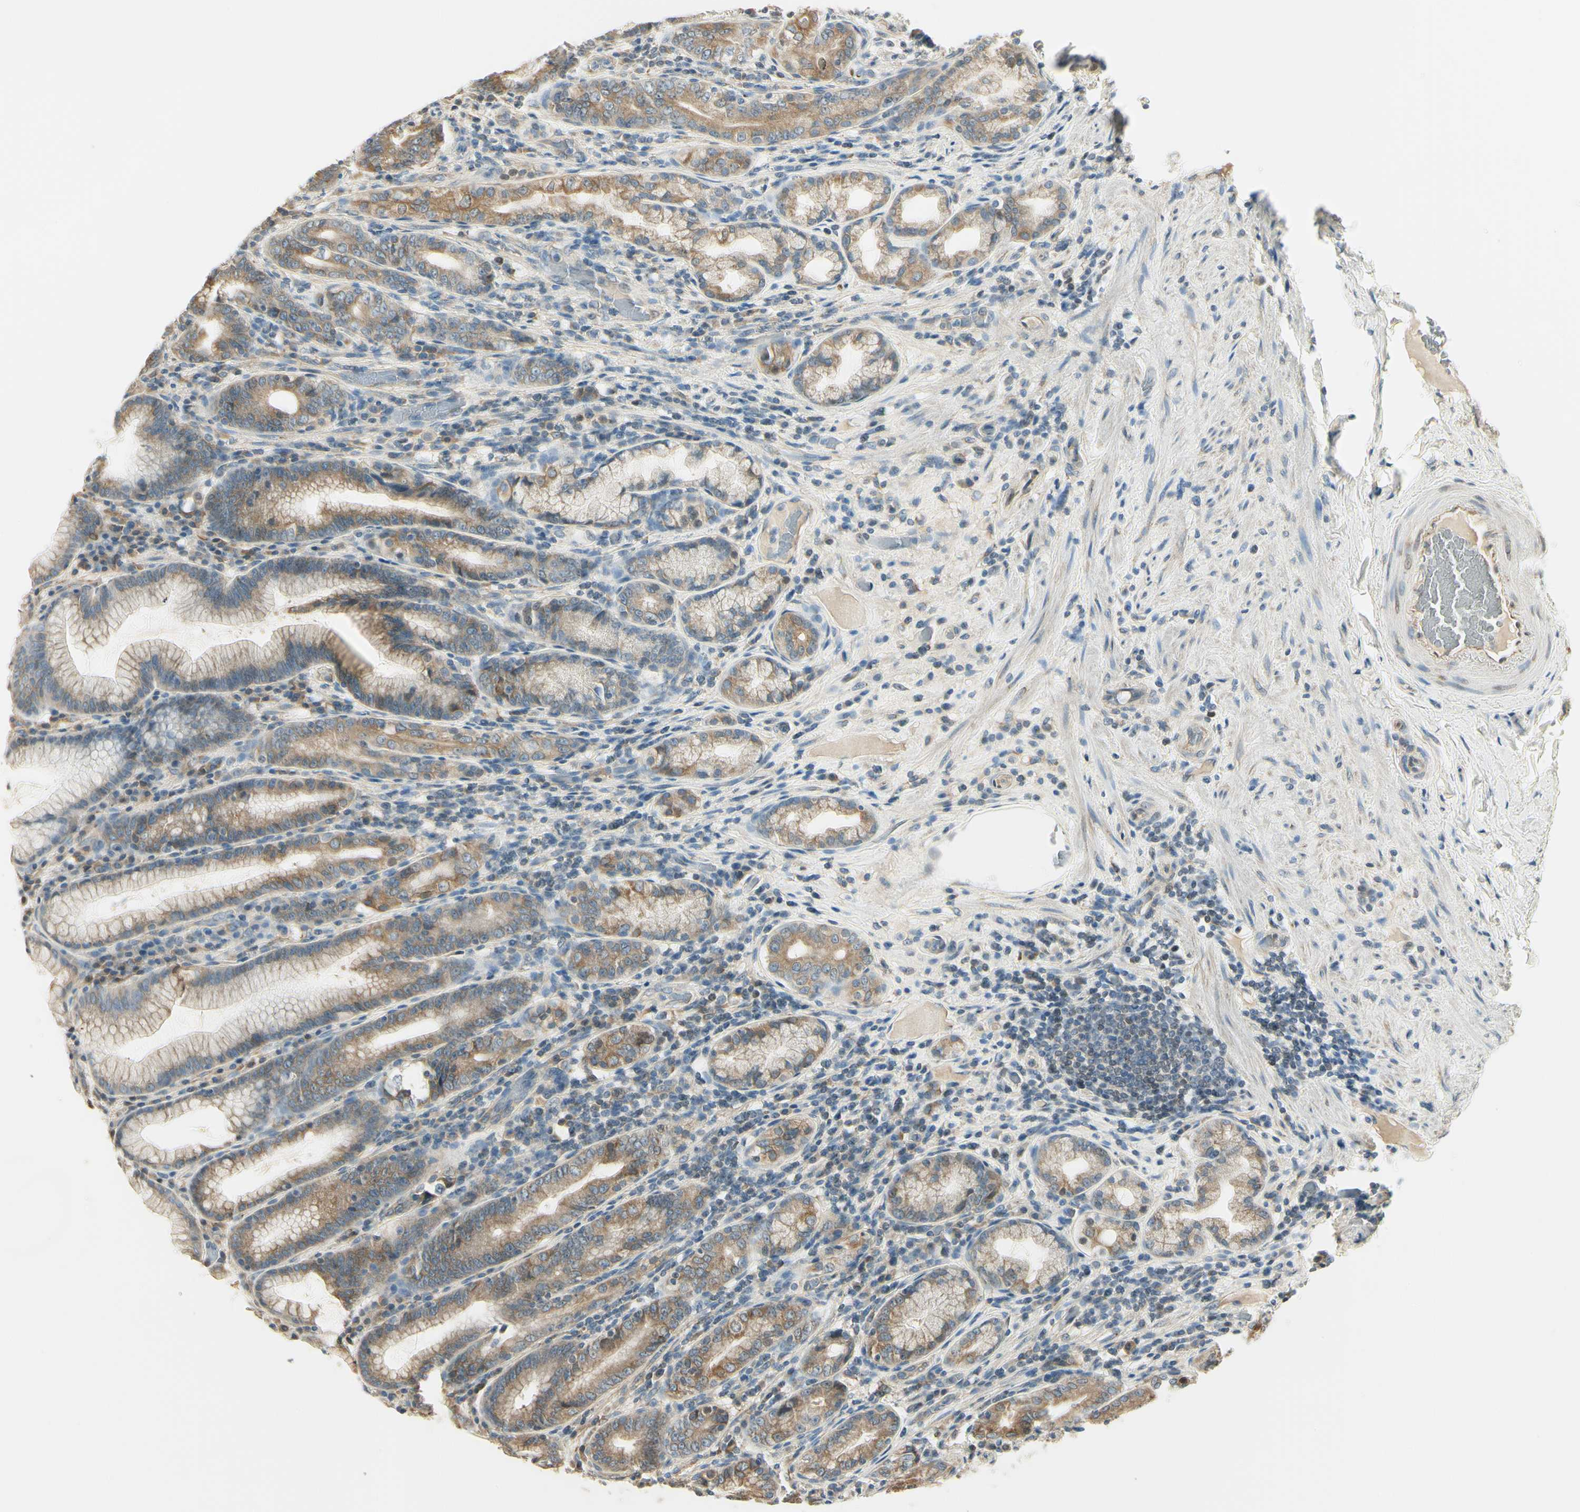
{"staining": {"intensity": "moderate", "quantity": "25%-75%", "location": "cytoplasmic/membranous"}, "tissue": "stomach", "cell_type": "Glandular cells", "image_type": "normal", "snomed": [{"axis": "morphology", "description": "Normal tissue, NOS"}, {"axis": "topography", "description": "Stomach, lower"}], "caption": "Stomach stained with a brown dye exhibits moderate cytoplasmic/membranous positive expression in approximately 25%-75% of glandular cells.", "gene": "IGDCC4", "patient": {"sex": "female", "age": 76}}